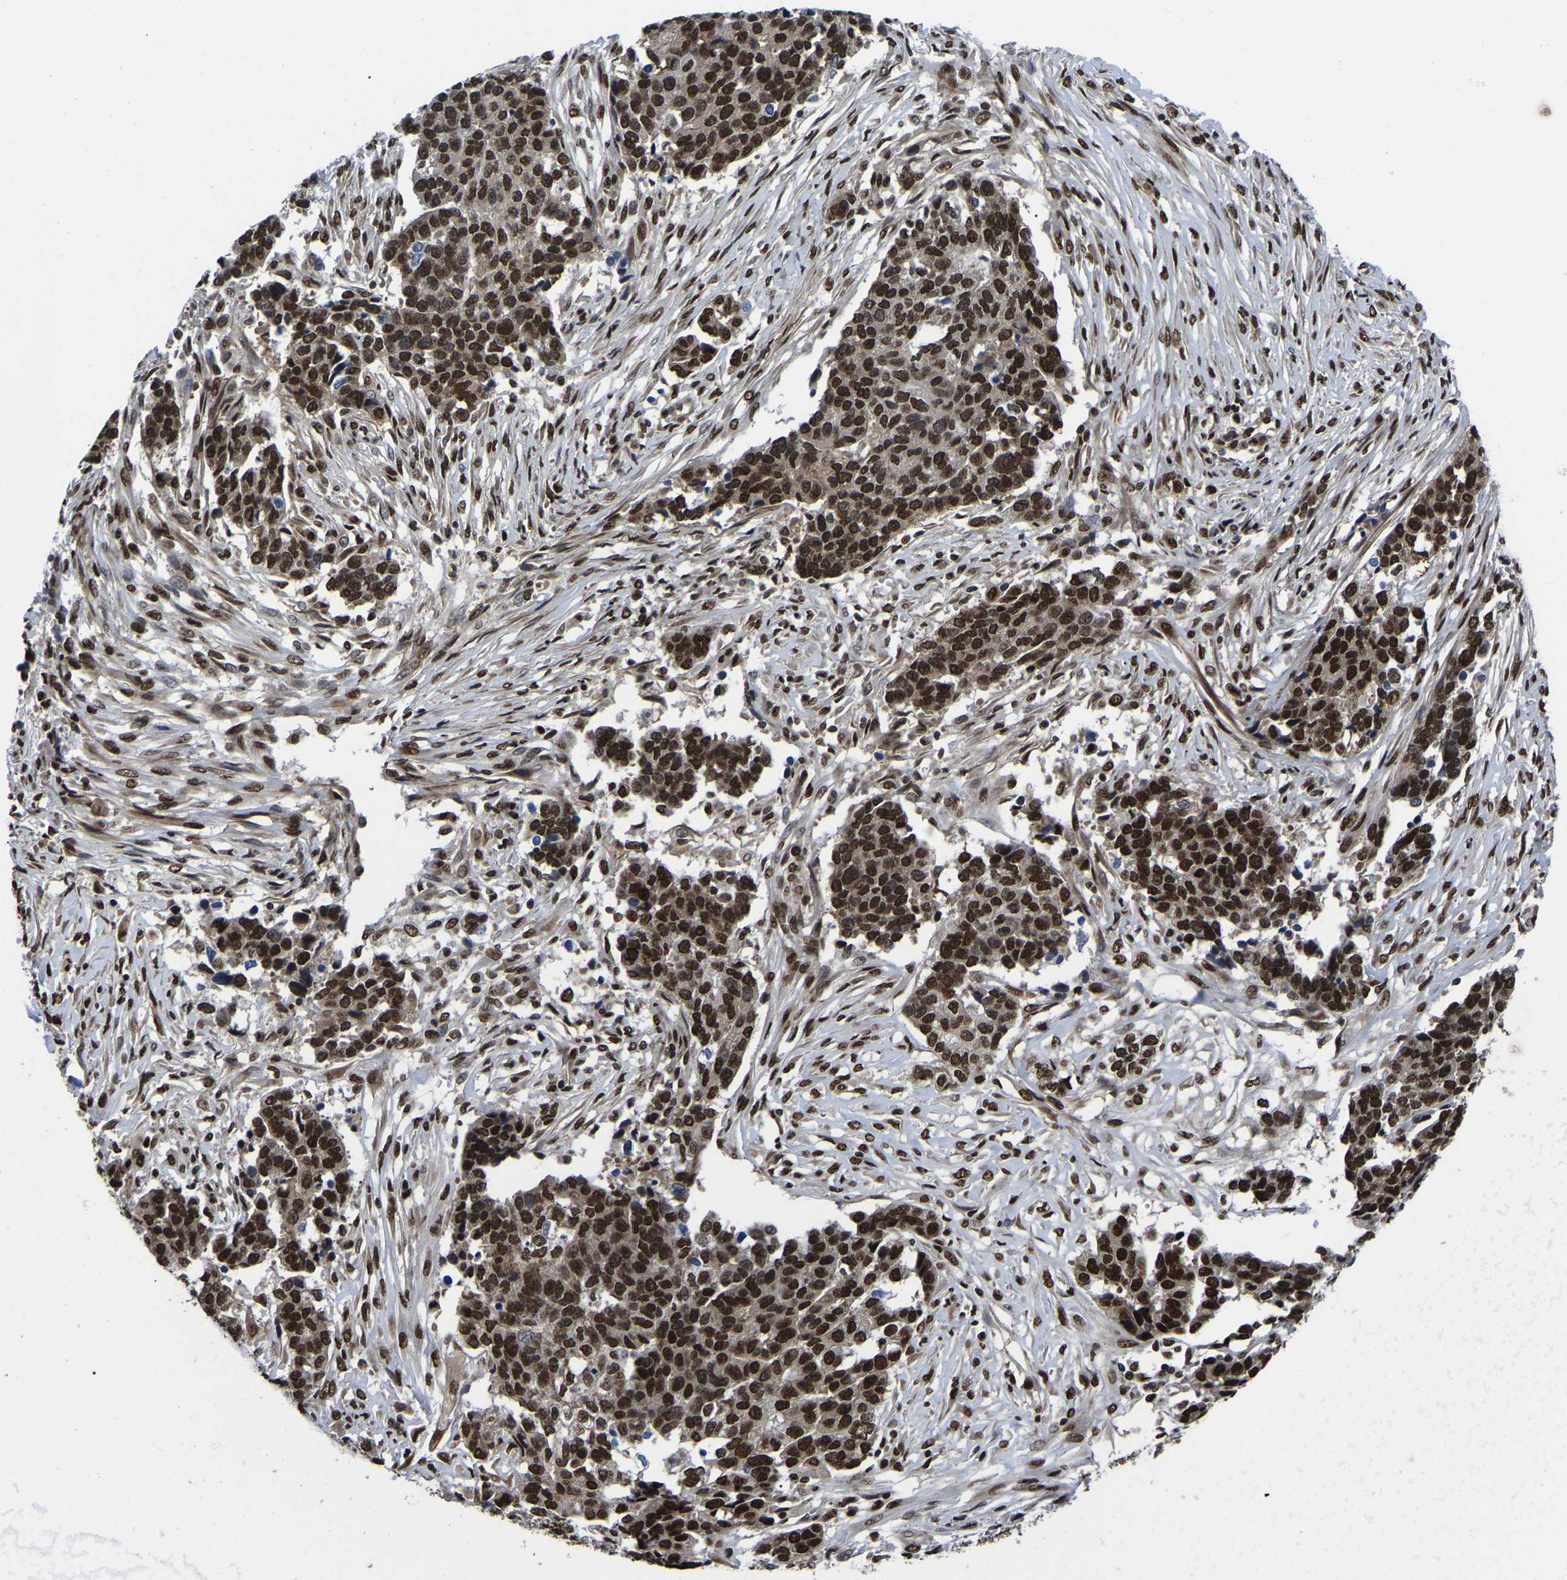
{"staining": {"intensity": "strong", "quantity": ">75%", "location": "nuclear"}, "tissue": "ovarian cancer", "cell_type": "Tumor cells", "image_type": "cancer", "snomed": [{"axis": "morphology", "description": "Cystadenocarcinoma, serous, NOS"}, {"axis": "topography", "description": "Ovary"}], "caption": "A brown stain shows strong nuclear expression of a protein in ovarian cancer (serous cystadenocarcinoma) tumor cells.", "gene": "TRIM35", "patient": {"sex": "female", "age": 44}}